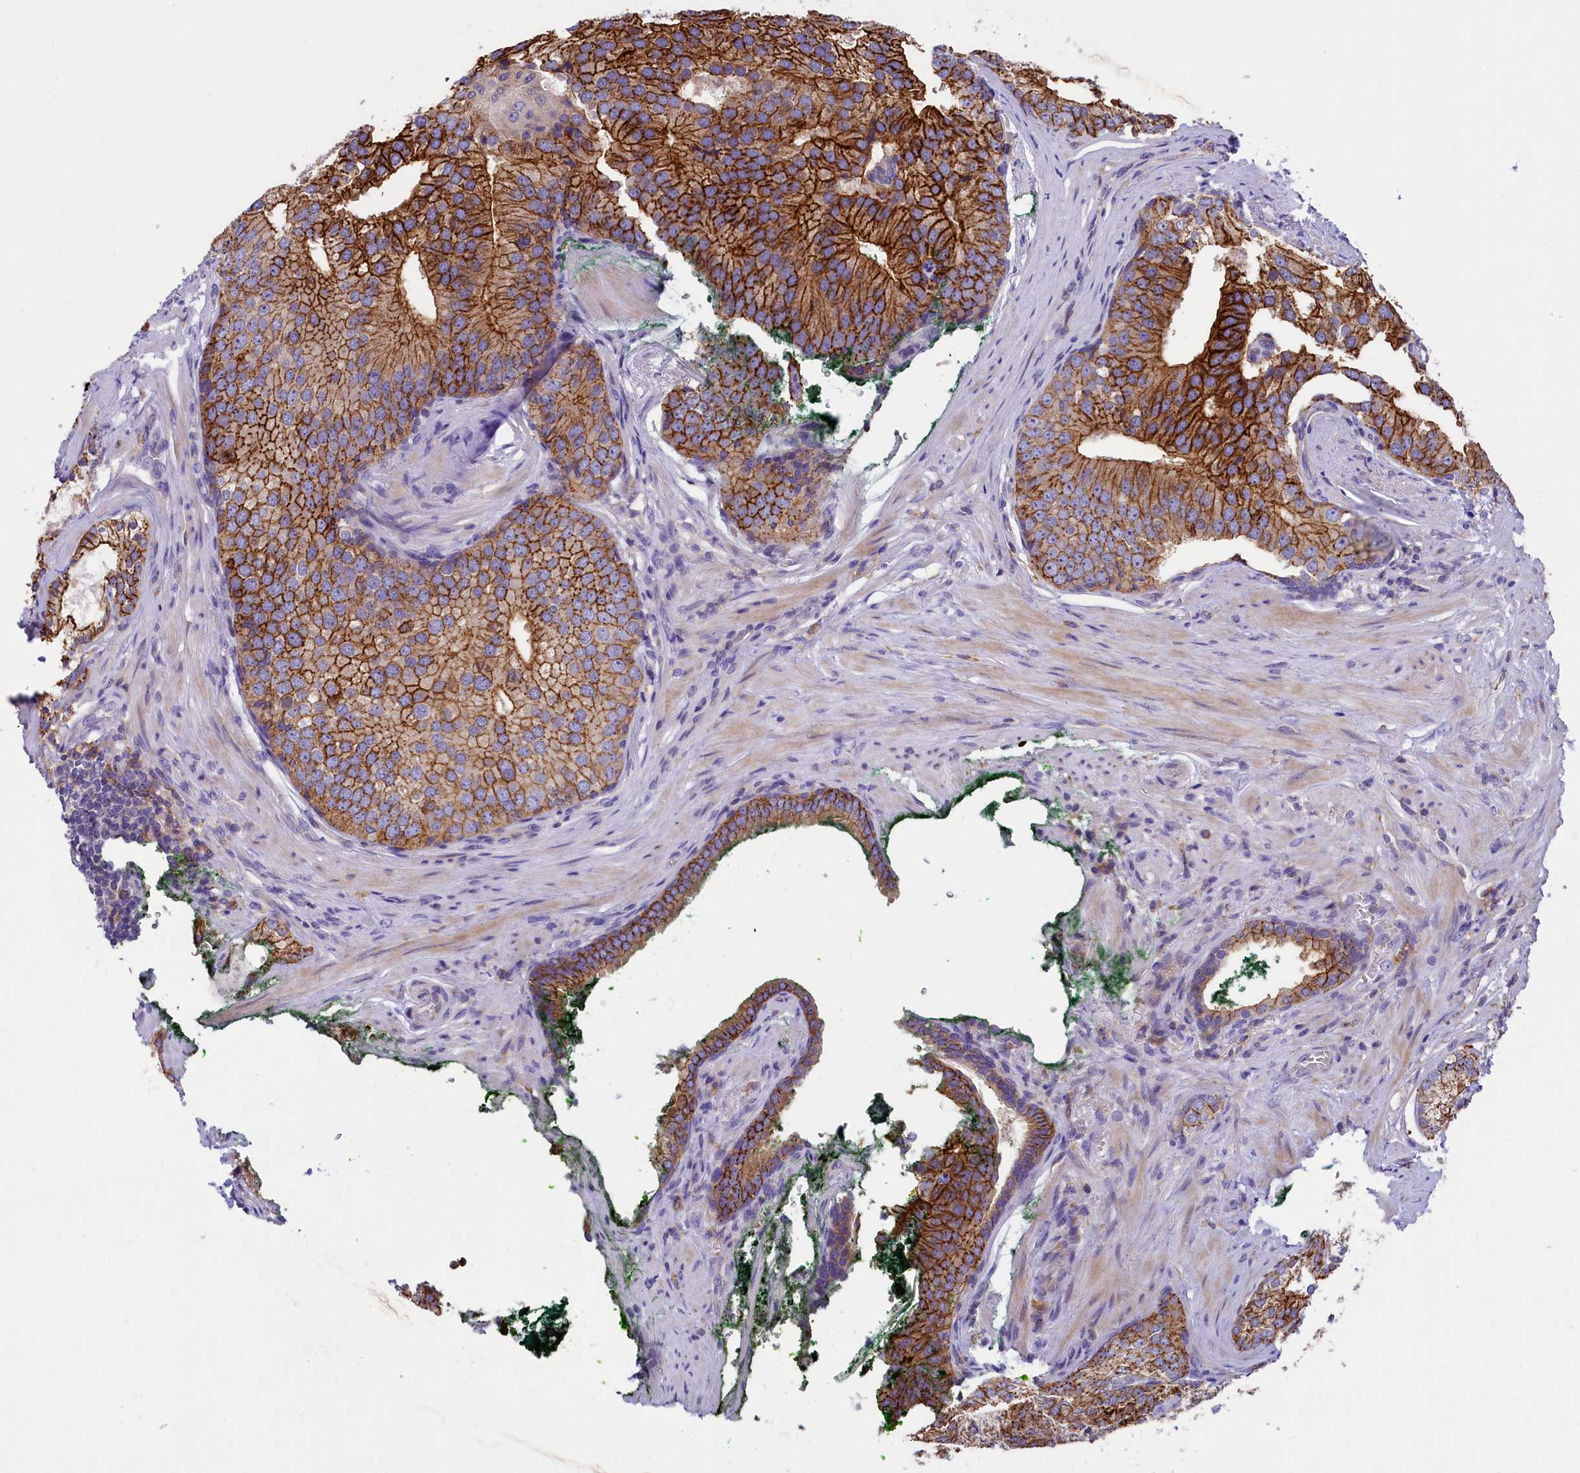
{"staining": {"intensity": "strong", "quantity": ">75%", "location": "cytoplasmic/membranous"}, "tissue": "prostate cancer", "cell_type": "Tumor cells", "image_type": "cancer", "snomed": [{"axis": "morphology", "description": "Adenocarcinoma, Low grade"}, {"axis": "topography", "description": "Prostate"}], "caption": "Immunohistochemical staining of human prostate cancer (adenocarcinoma (low-grade)) displays high levels of strong cytoplasmic/membranous positivity in about >75% of tumor cells.", "gene": "HPS6", "patient": {"sex": "male", "age": 71}}